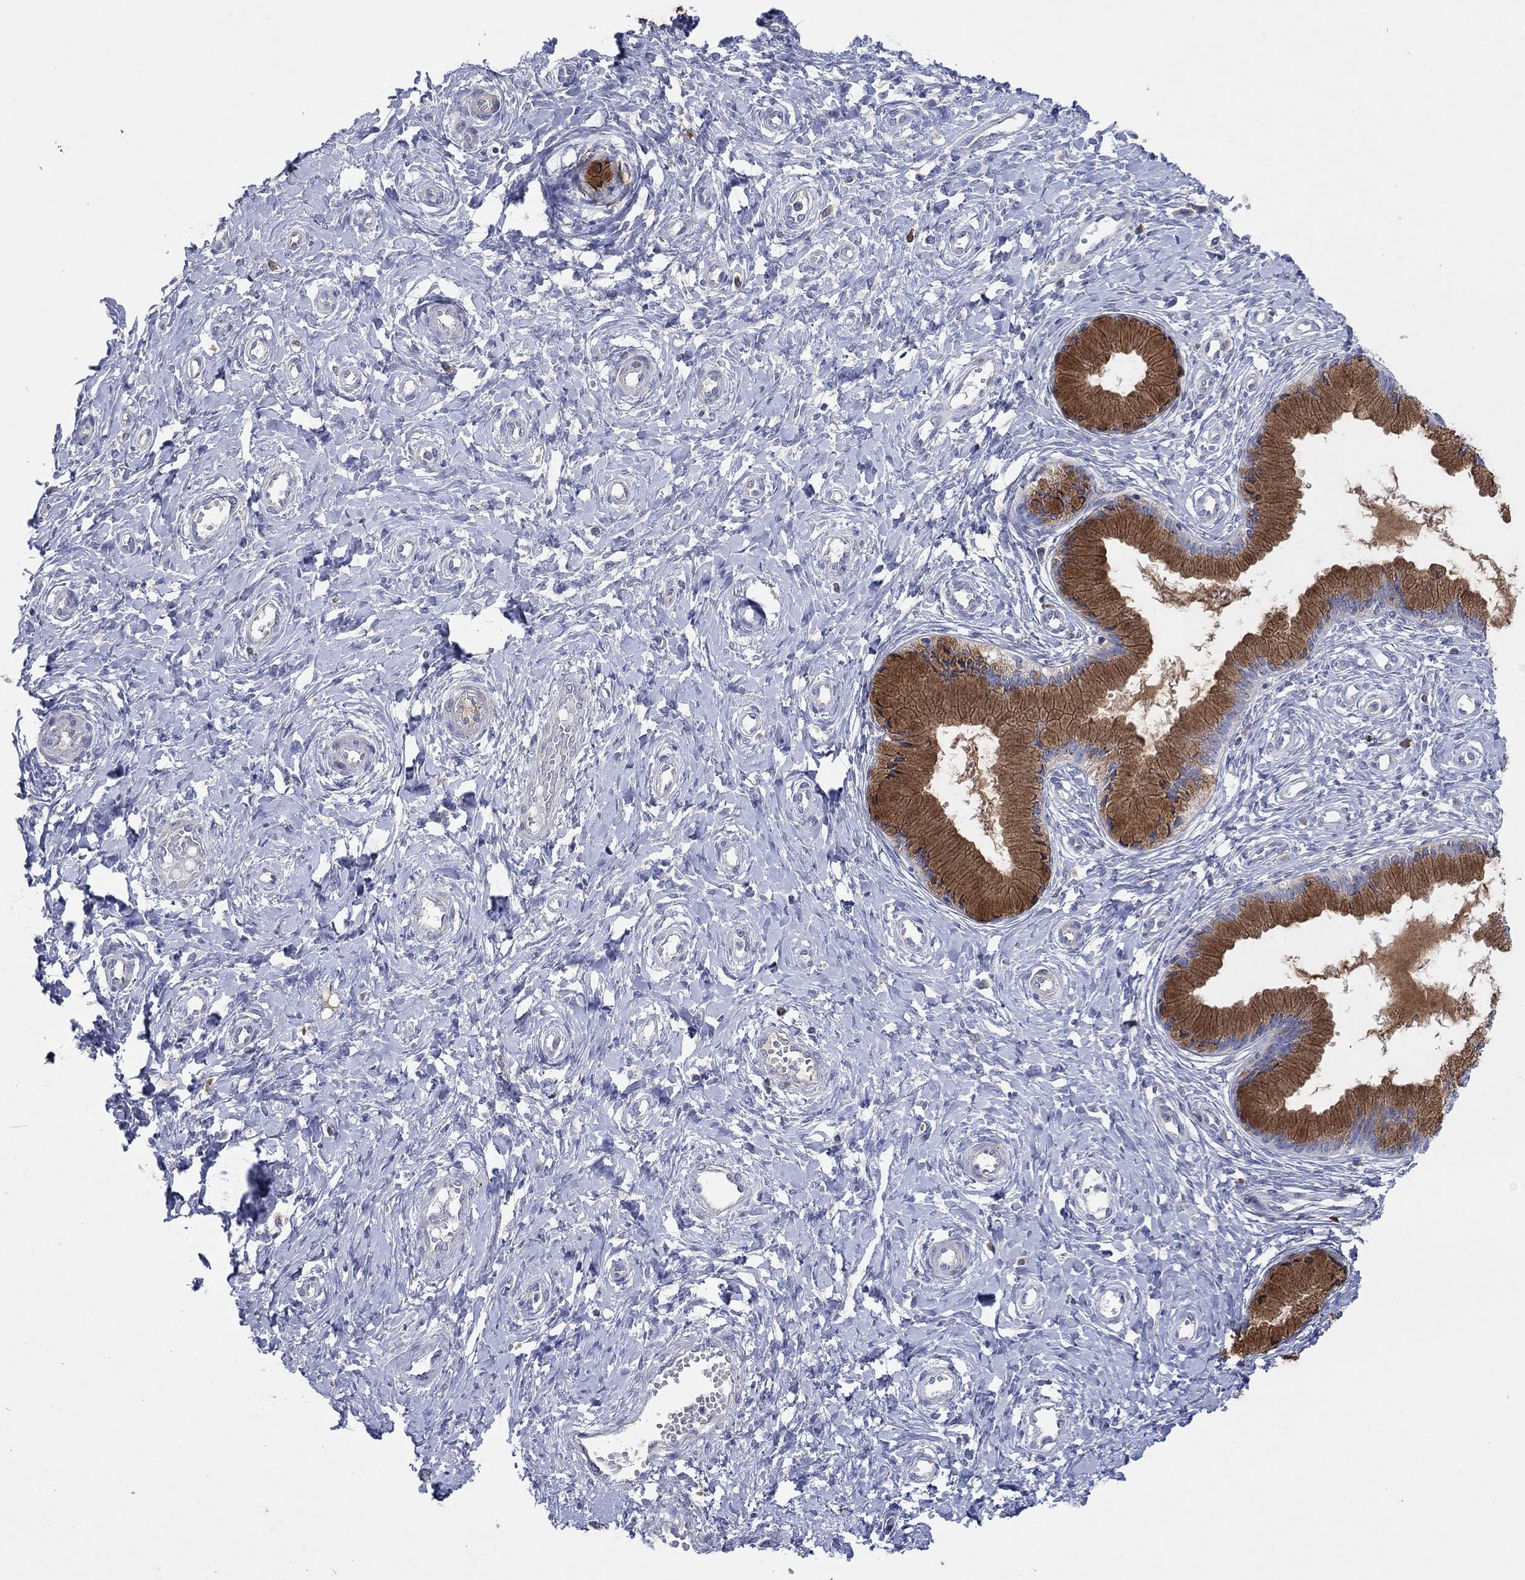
{"staining": {"intensity": "strong", "quantity": ">75%", "location": "cytoplasmic/membranous"}, "tissue": "cervix", "cell_type": "Glandular cells", "image_type": "normal", "snomed": [{"axis": "morphology", "description": "Normal tissue, NOS"}, {"axis": "topography", "description": "Cervix"}], "caption": "Immunohistochemical staining of unremarkable cervix shows >75% levels of strong cytoplasmic/membranous protein expression in approximately >75% of glandular cells.", "gene": "PLCL2", "patient": {"sex": "female", "age": 37}}